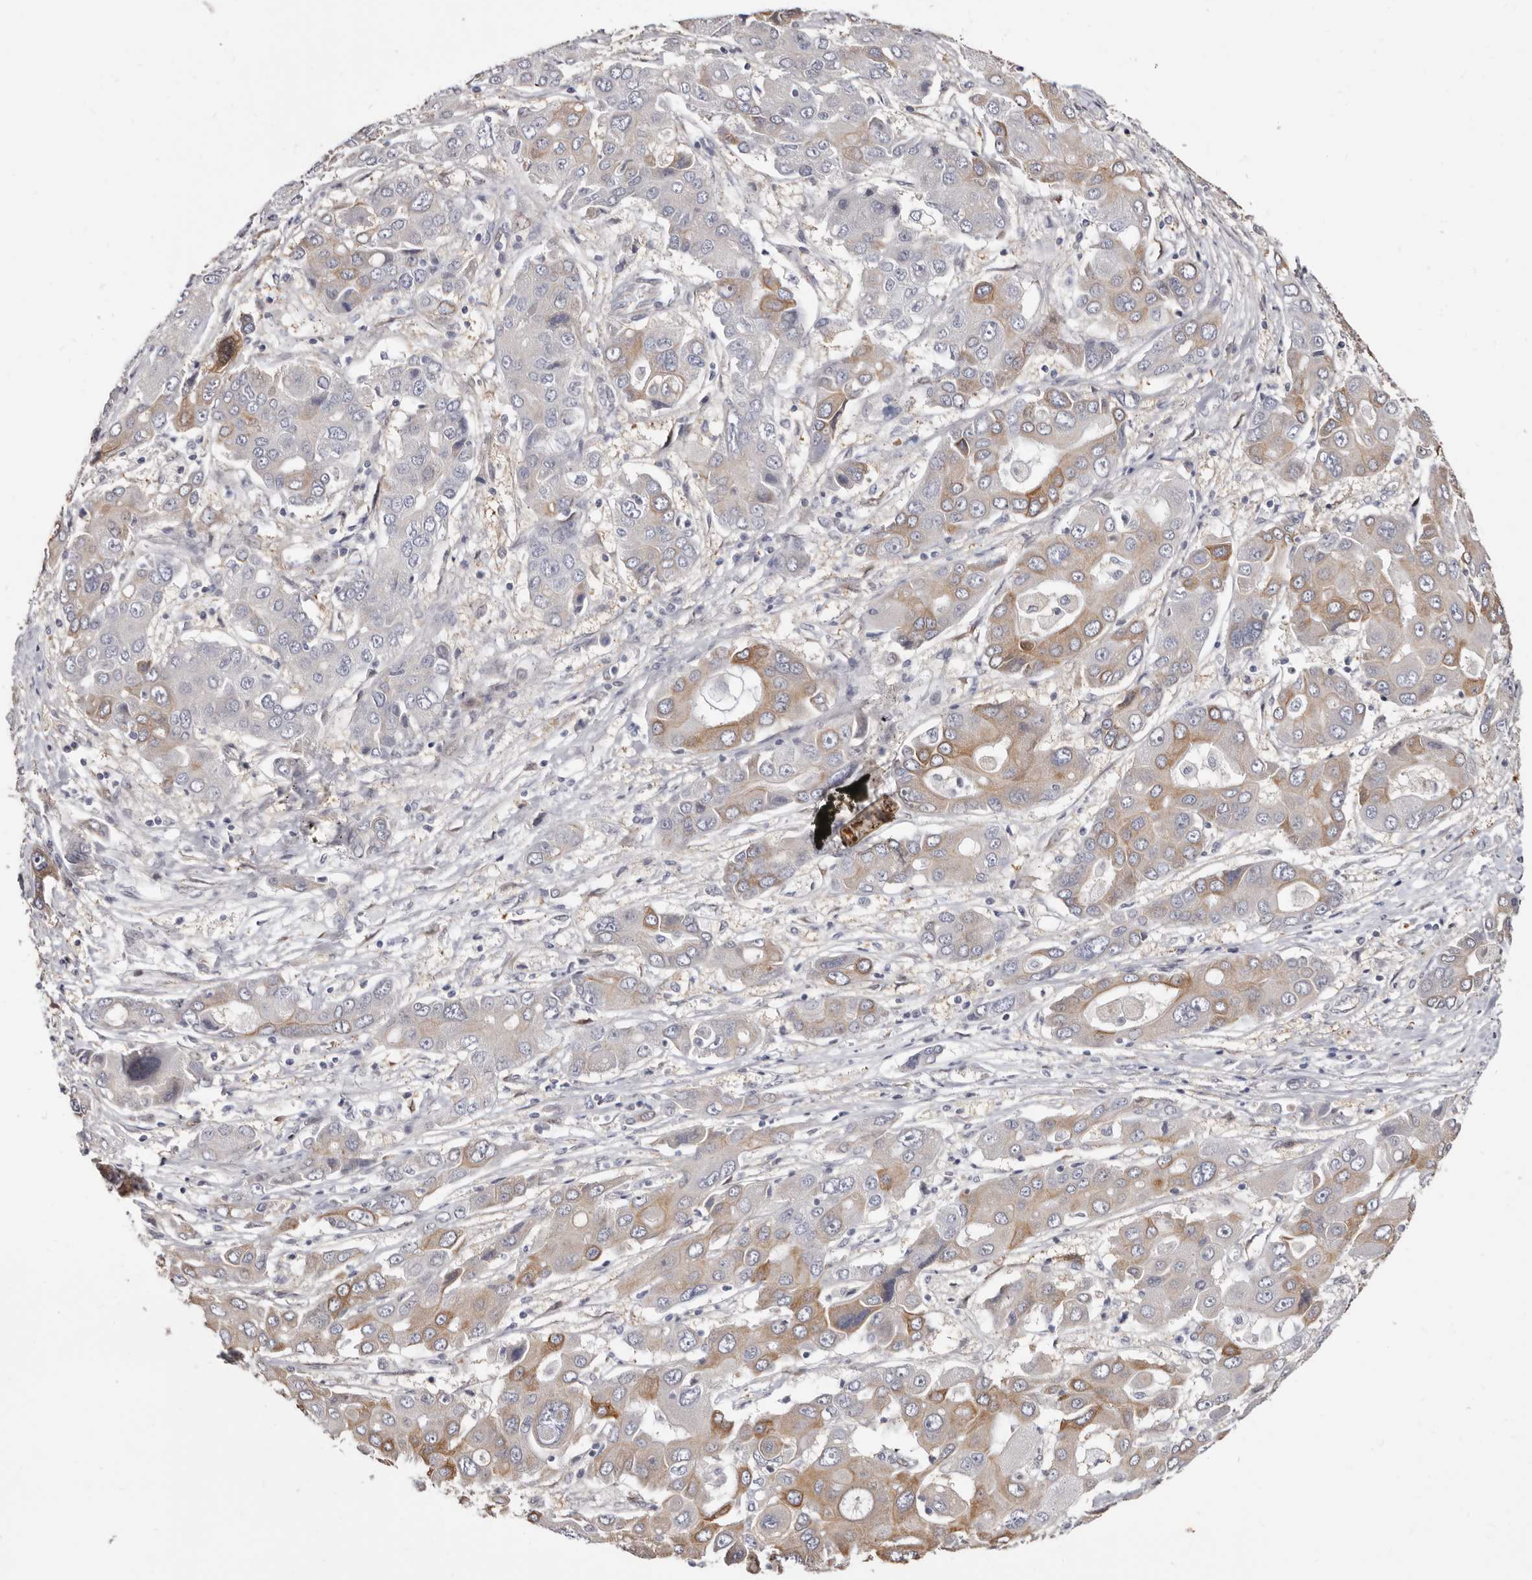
{"staining": {"intensity": "moderate", "quantity": "25%-75%", "location": "cytoplasmic/membranous"}, "tissue": "liver cancer", "cell_type": "Tumor cells", "image_type": "cancer", "snomed": [{"axis": "morphology", "description": "Cholangiocarcinoma"}, {"axis": "topography", "description": "Liver"}], "caption": "Immunohistochemistry (IHC) image of human liver cancer (cholangiocarcinoma) stained for a protein (brown), which demonstrates medium levels of moderate cytoplasmic/membranous positivity in about 25%-75% of tumor cells.", "gene": "KHDRBS2", "patient": {"sex": "male", "age": 67}}